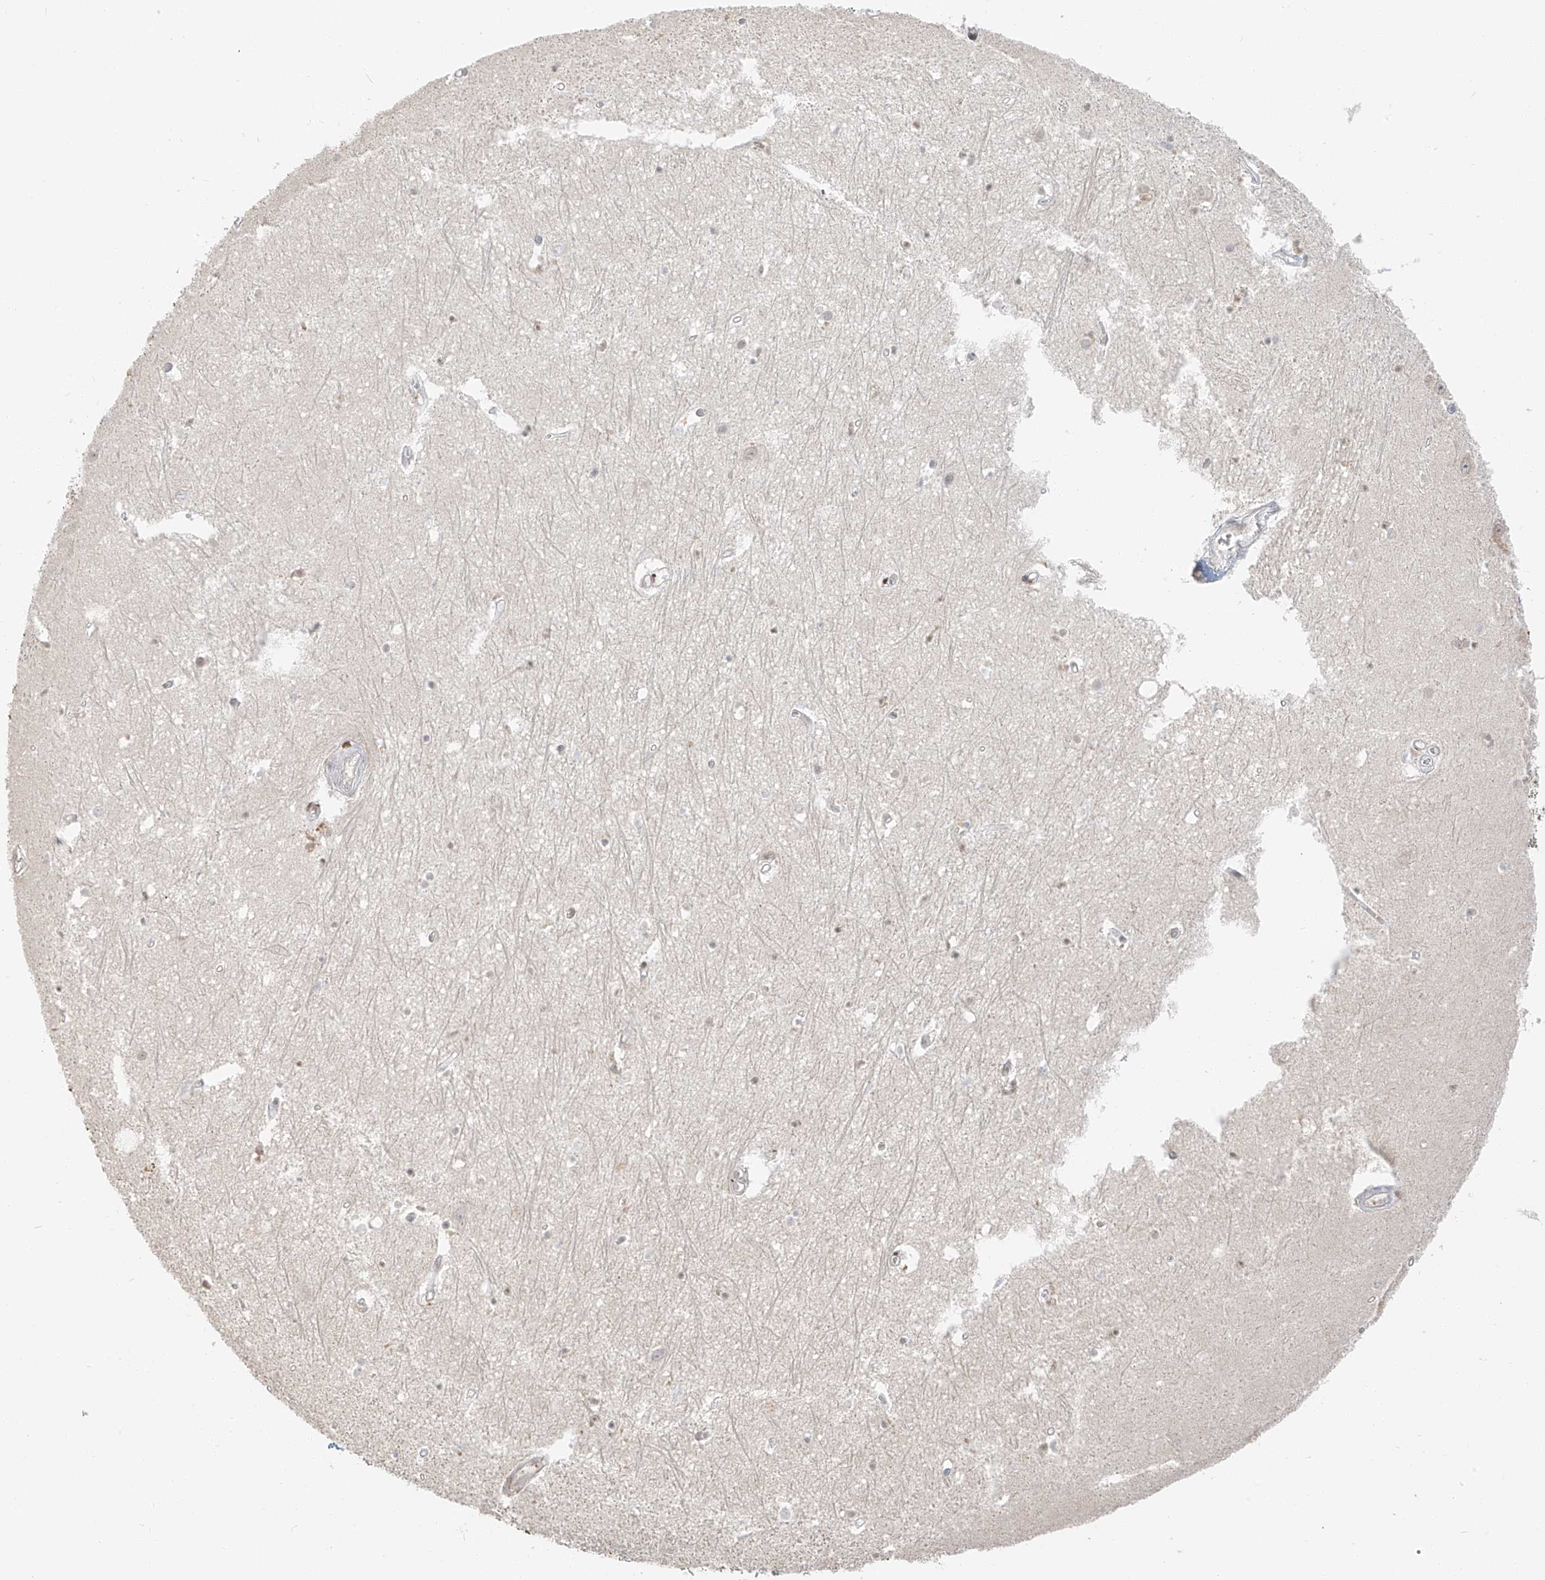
{"staining": {"intensity": "weak", "quantity": "<25%", "location": "nuclear"}, "tissue": "hippocampus", "cell_type": "Glial cells", "image_type": "normal", "snomed": [{"axis": "morphology", "description": "Normal tissue, NOS"}, {"axis": "topography", "description": "Hippocampus"}], "caption": "Glial cells show no significant expression in normal hippocampus. (Stains: DAB IHC with hematoxylin counter stain, Microscopy: brightfield microscopy at high magnification).", "gene": "ZNF774", "patient": {"sex": "female", "age": 64}}